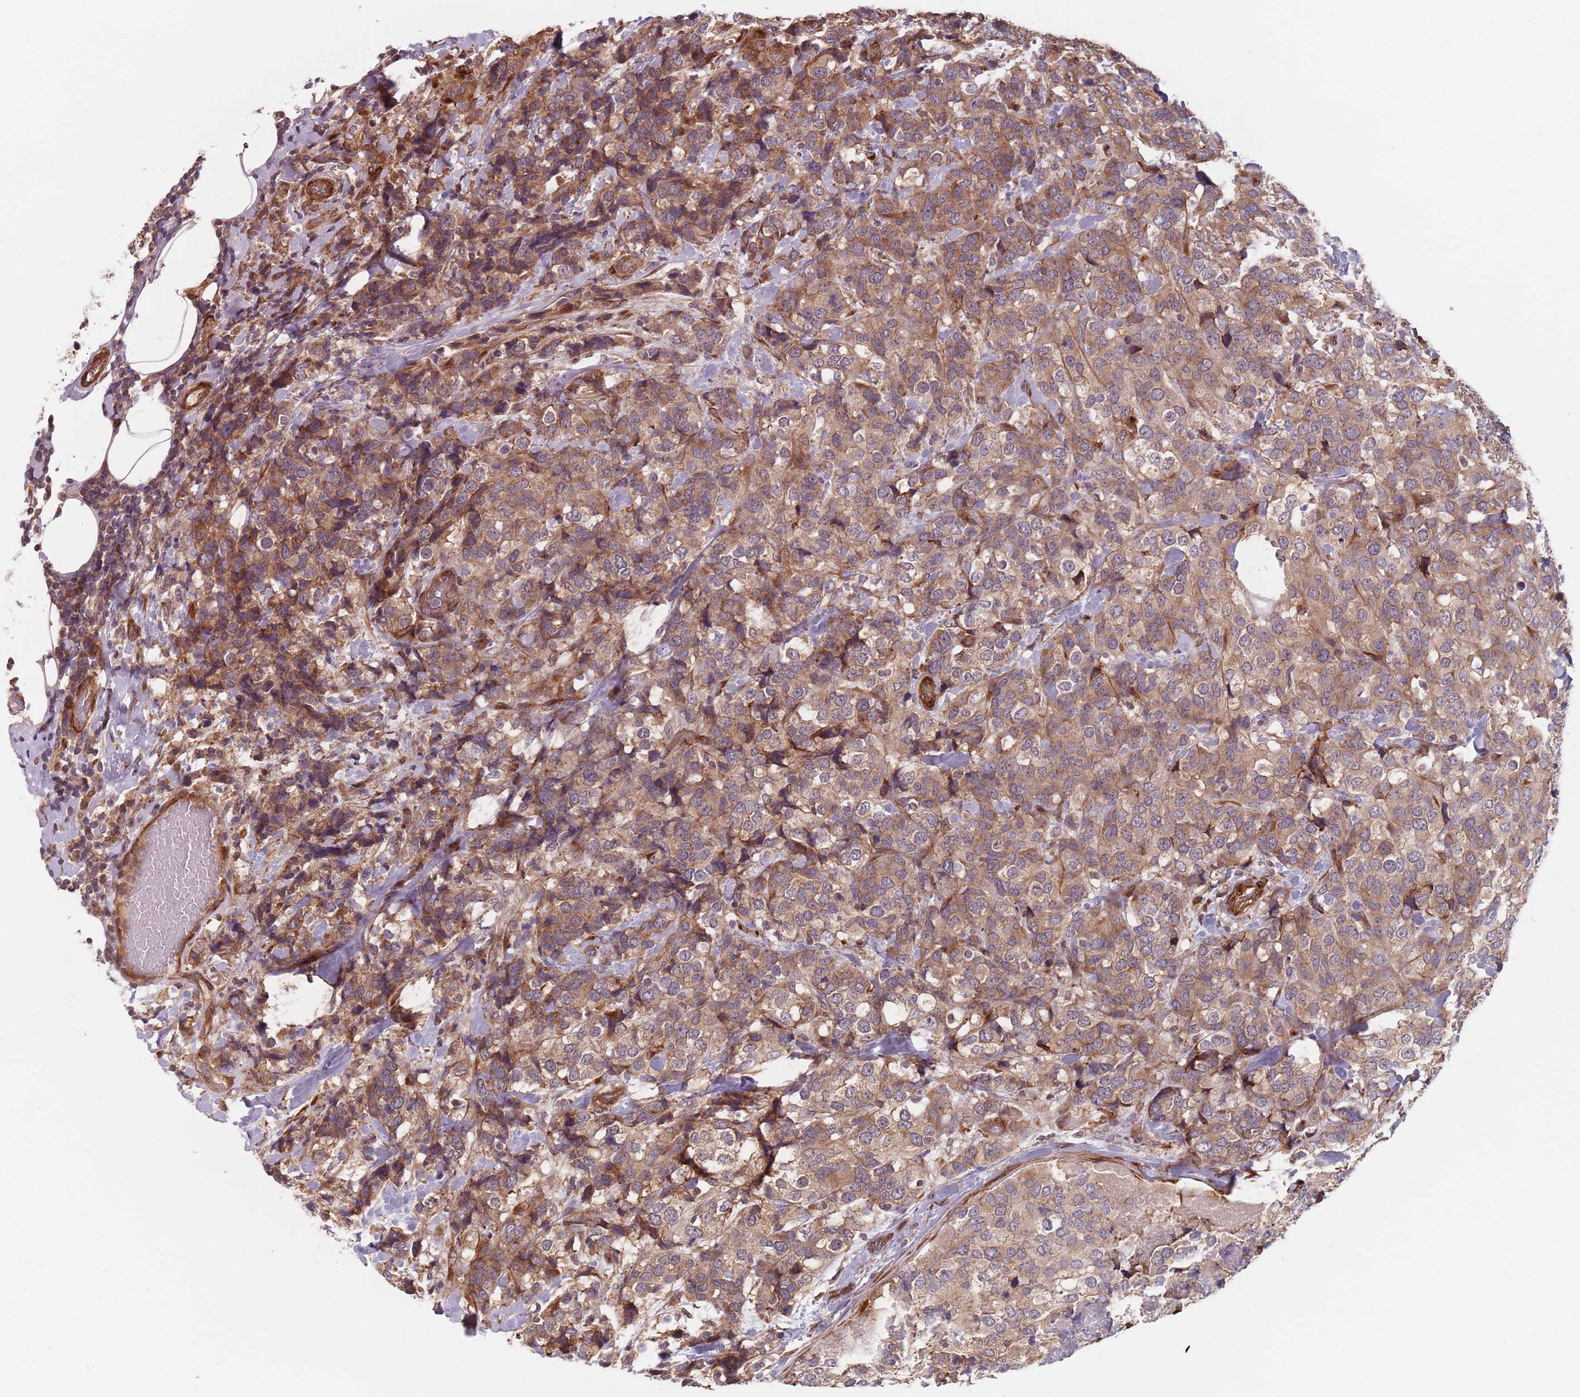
{"staining": {"intensity": "moderate", "quantity": ">75%", "location": "cytoplasmic/membranous"}, "tissue": "breast cancer", "cell_type": "Tumor cells", "image_type": "cancer", "snomed": [{"axis": "morphology", "description": "Lobular carcinoma"}, {"axis": "topography", "description": "Breast"}], "caption": "Breast cancer was stained to show a protein in brown. There is medium levels of moderate cytoplasmic/membranous positivity in approximately >75% of tumor cells.", "gene": "NOTCH3", "patient": {"sex": "female", "age": 59}}